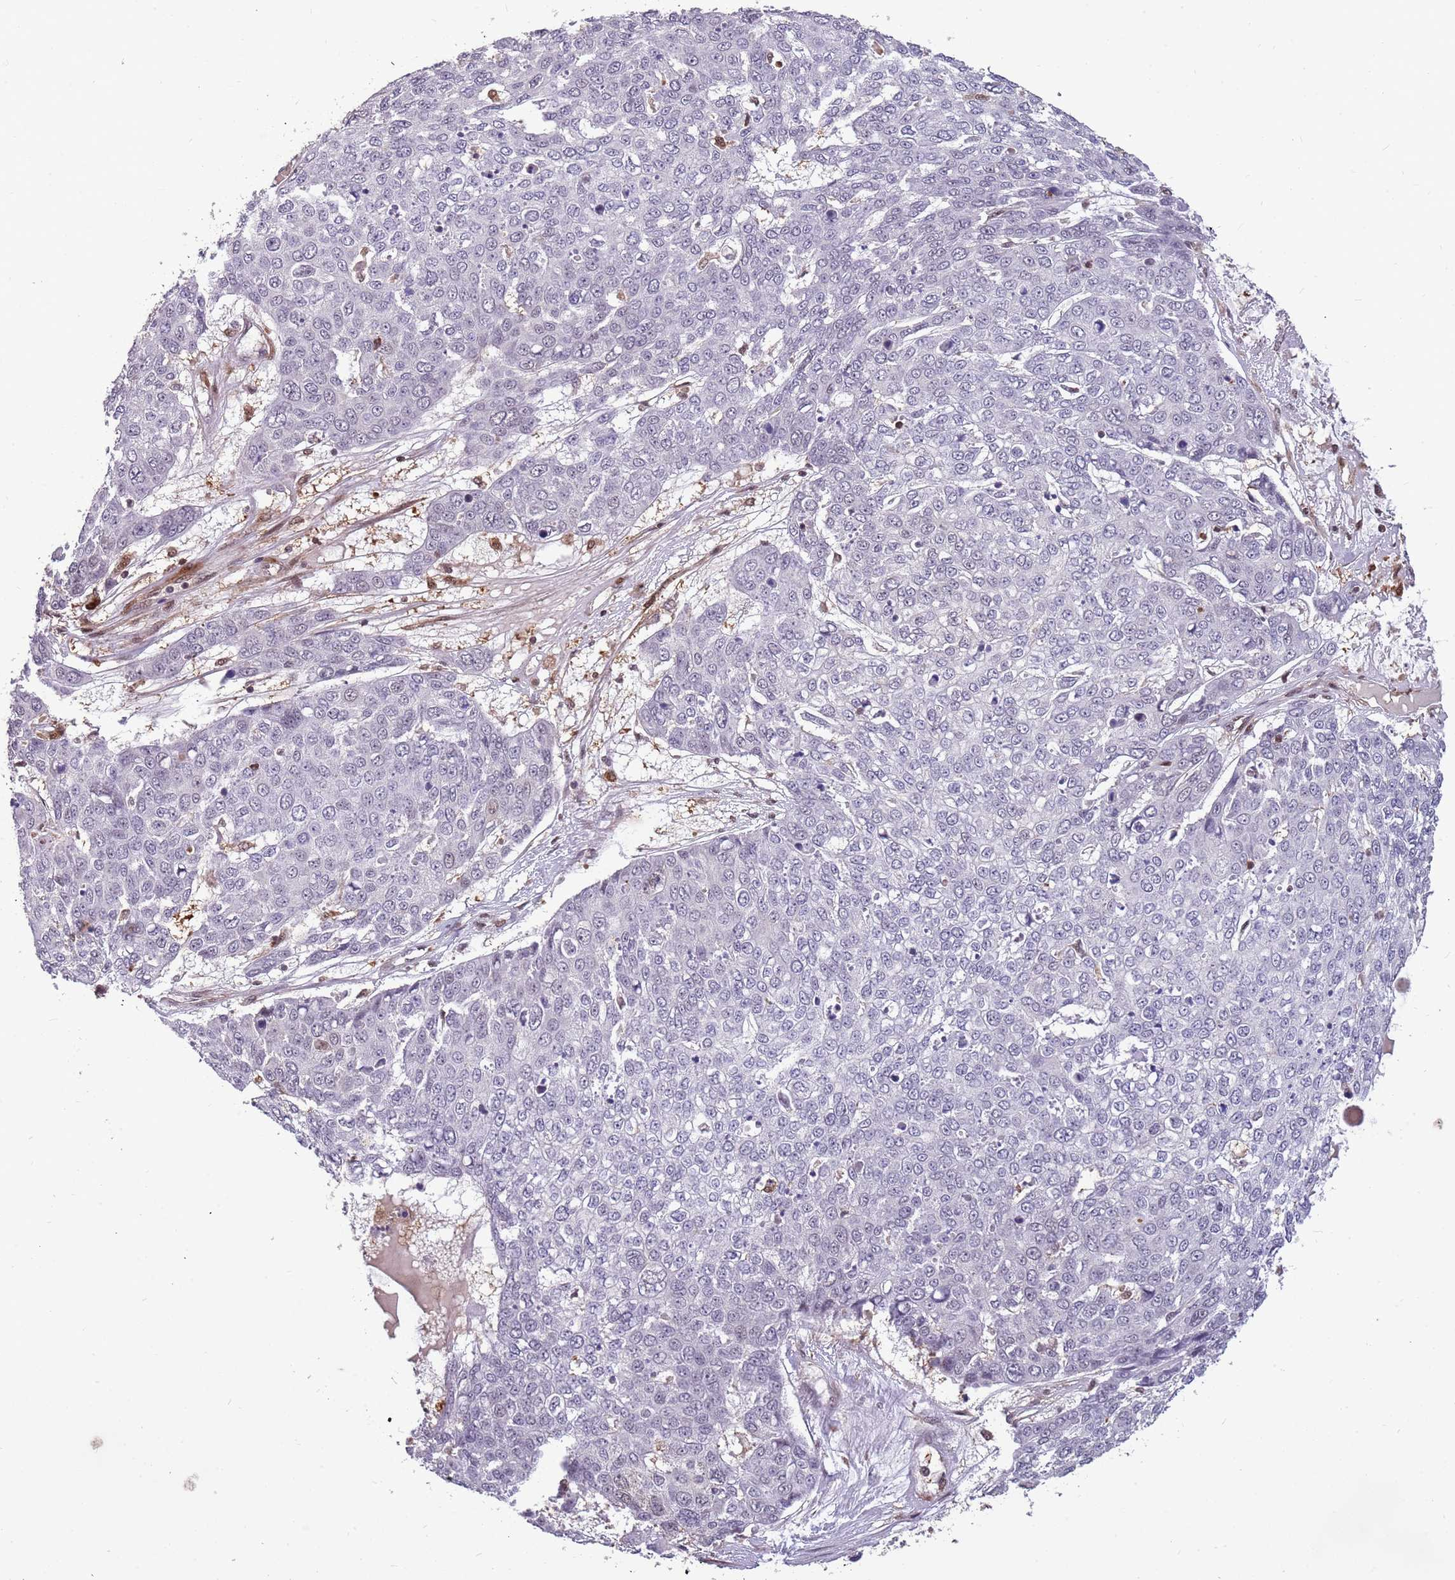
{"staining": {"intensity": "negative", "quantity": "none", "location": "none"}, "tissue": "skin cancer", "cell_type": "Tumor cells", "image_type": "cancer", "snomed": [{"axis": "morphology", "description": "Squamous cell carcinoma, NOS"}, {"axis": "topography", "description": "Skin"}], "caption": "There is no significant positivity in tumor cells of skin cancer. (IHC, brightfield microscopy, high magnification).", "gene": "GBP2", "patient": {"sex": "male", "age": 71}}